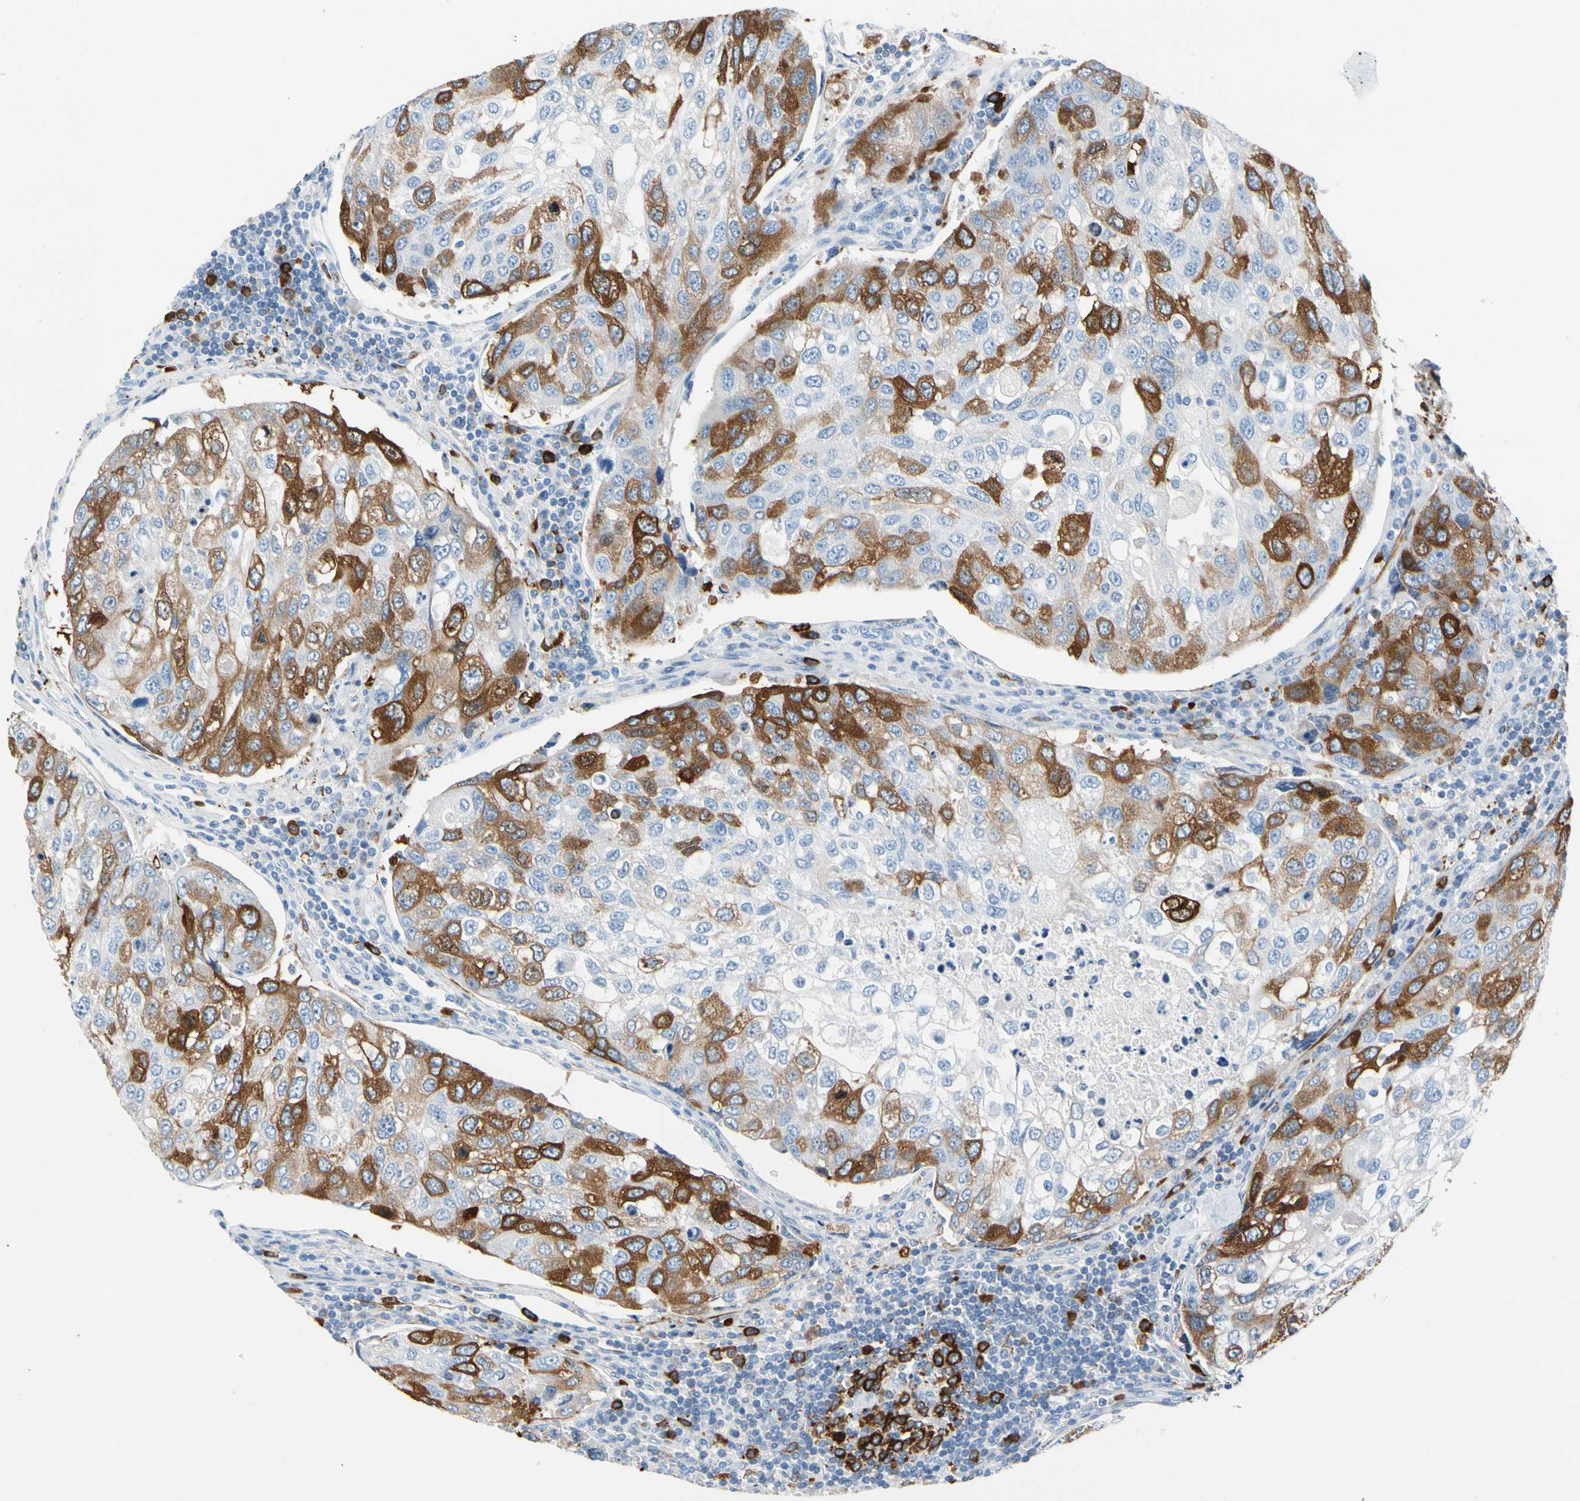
{"staining": {"intensity": "moderate", "quantity": "<25%", "location": "cytoplasmic/membranous"}, "tissue": "urothelial cancer", "cell_type": "Tumor cells", "image_type": "cancer", "snomed": [{"axis": "morphology", "description": "Urothelial carcinoma, High grade"}, {"axis": "topography", "description": "Lymph node"}, {"axis": "topography", "description": "Urinary bladder"}], "caption": "DAB immunohistochemical staining of urothelial cancer demonstrates moderate cytoplasmic/membranous protein positivity in about <25% of tumor cells.", "gene": "TACC3", "patient": {"sex": "male", "age": 51}}